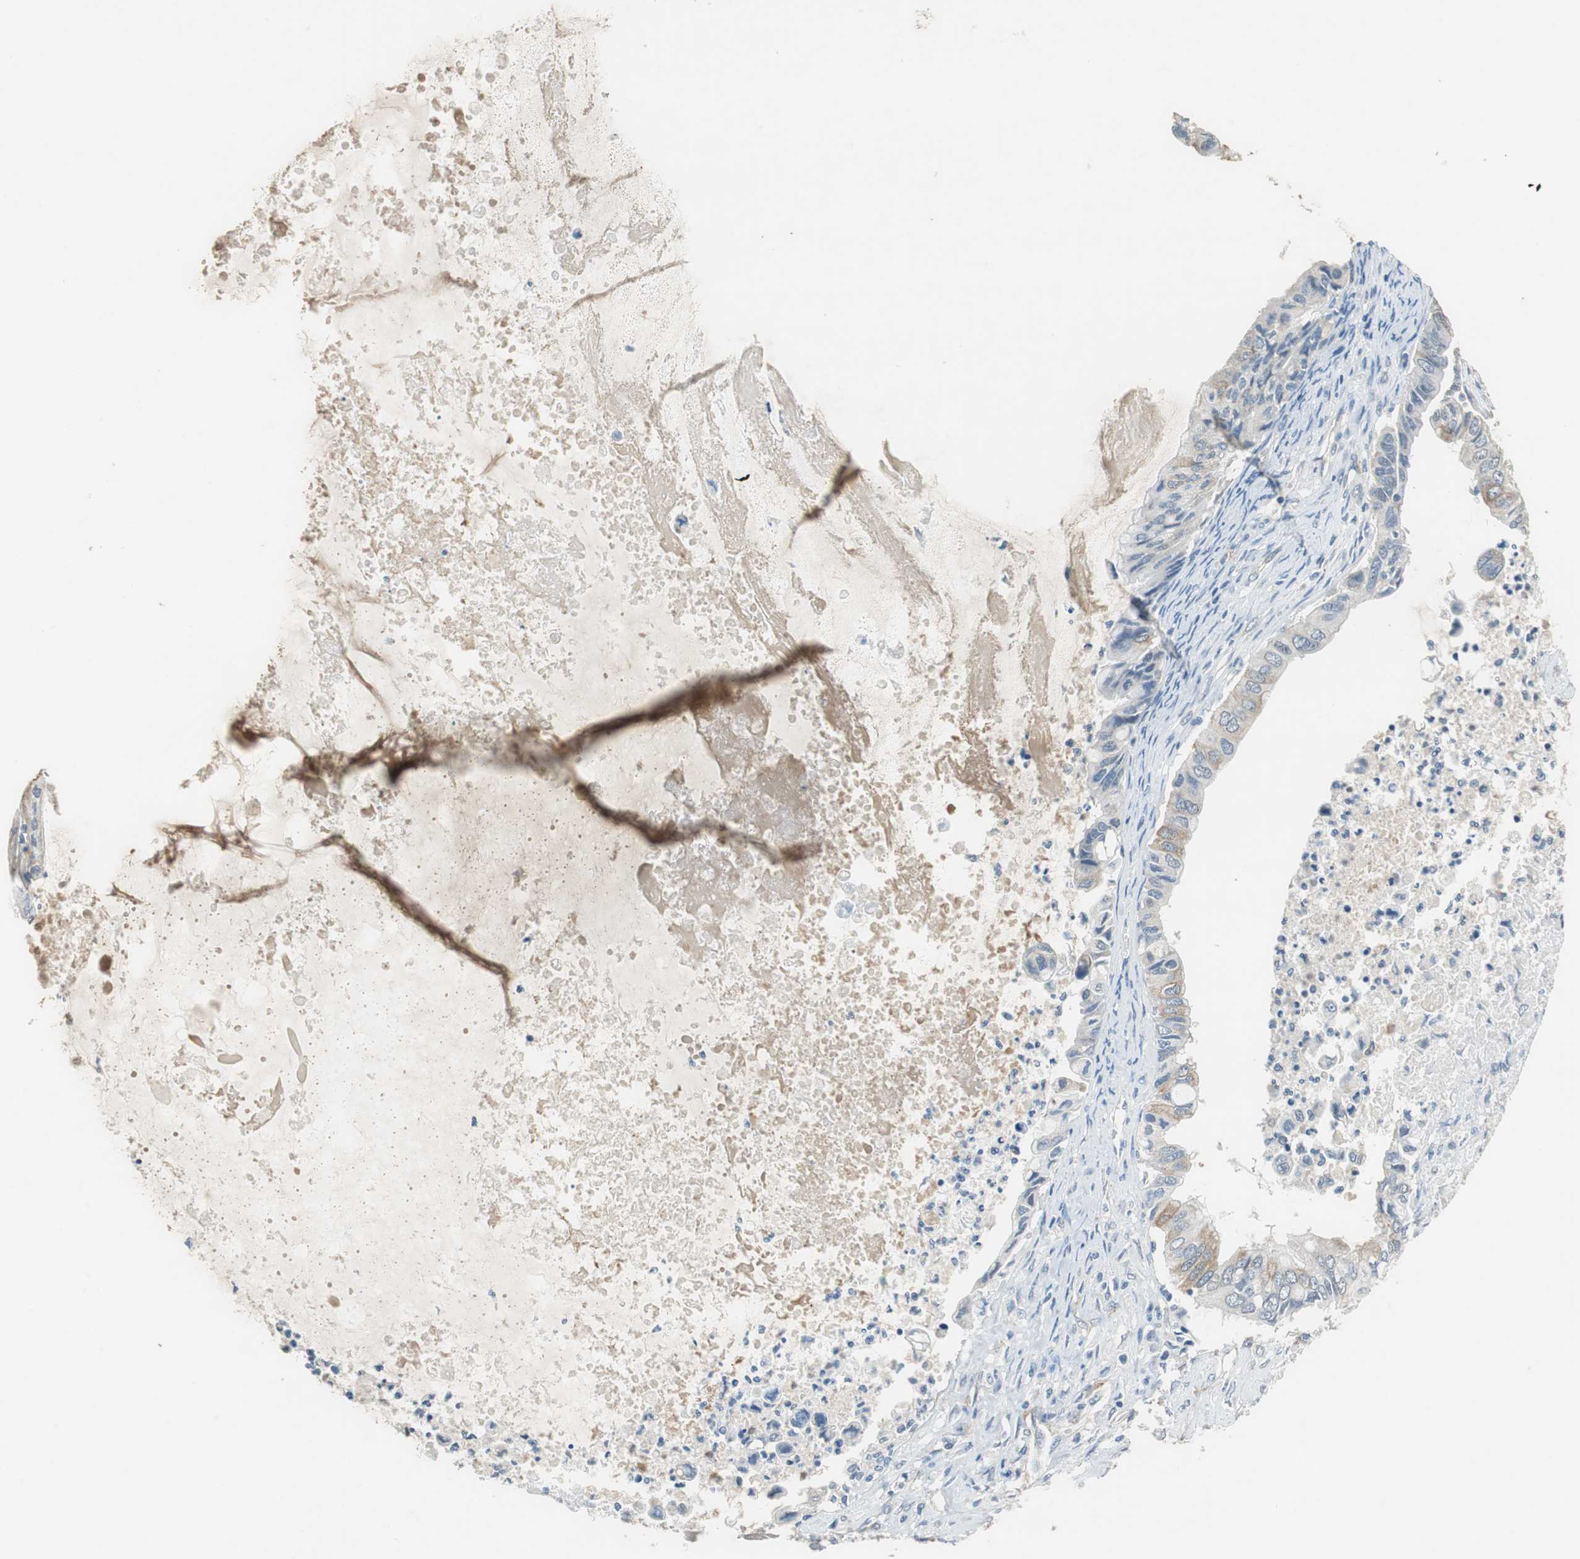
{"staining": {"intensity": "moderate", "quantity": "<25%", "location": "cytoplasmic/membranous"}, "tissue": "ovarian cancer", "cell_type": "Tumor cells", "image_type": "cancer", "snomed": [{"axis": "morphology", "description": "Cystadenocarcinoma, mucinous, NOS"}, {"axis": "topography", "description": "Ovary"}], "caption": "Mucinous cystadenocarcinoma (ovarian) stained with a brown dye demonstrates moderate cytoplasmic/membranous positive expression in approximately <25% of tumor cells.", "gene": "ALDH4A1", "patient": {"sex": "female", "age": 80}}